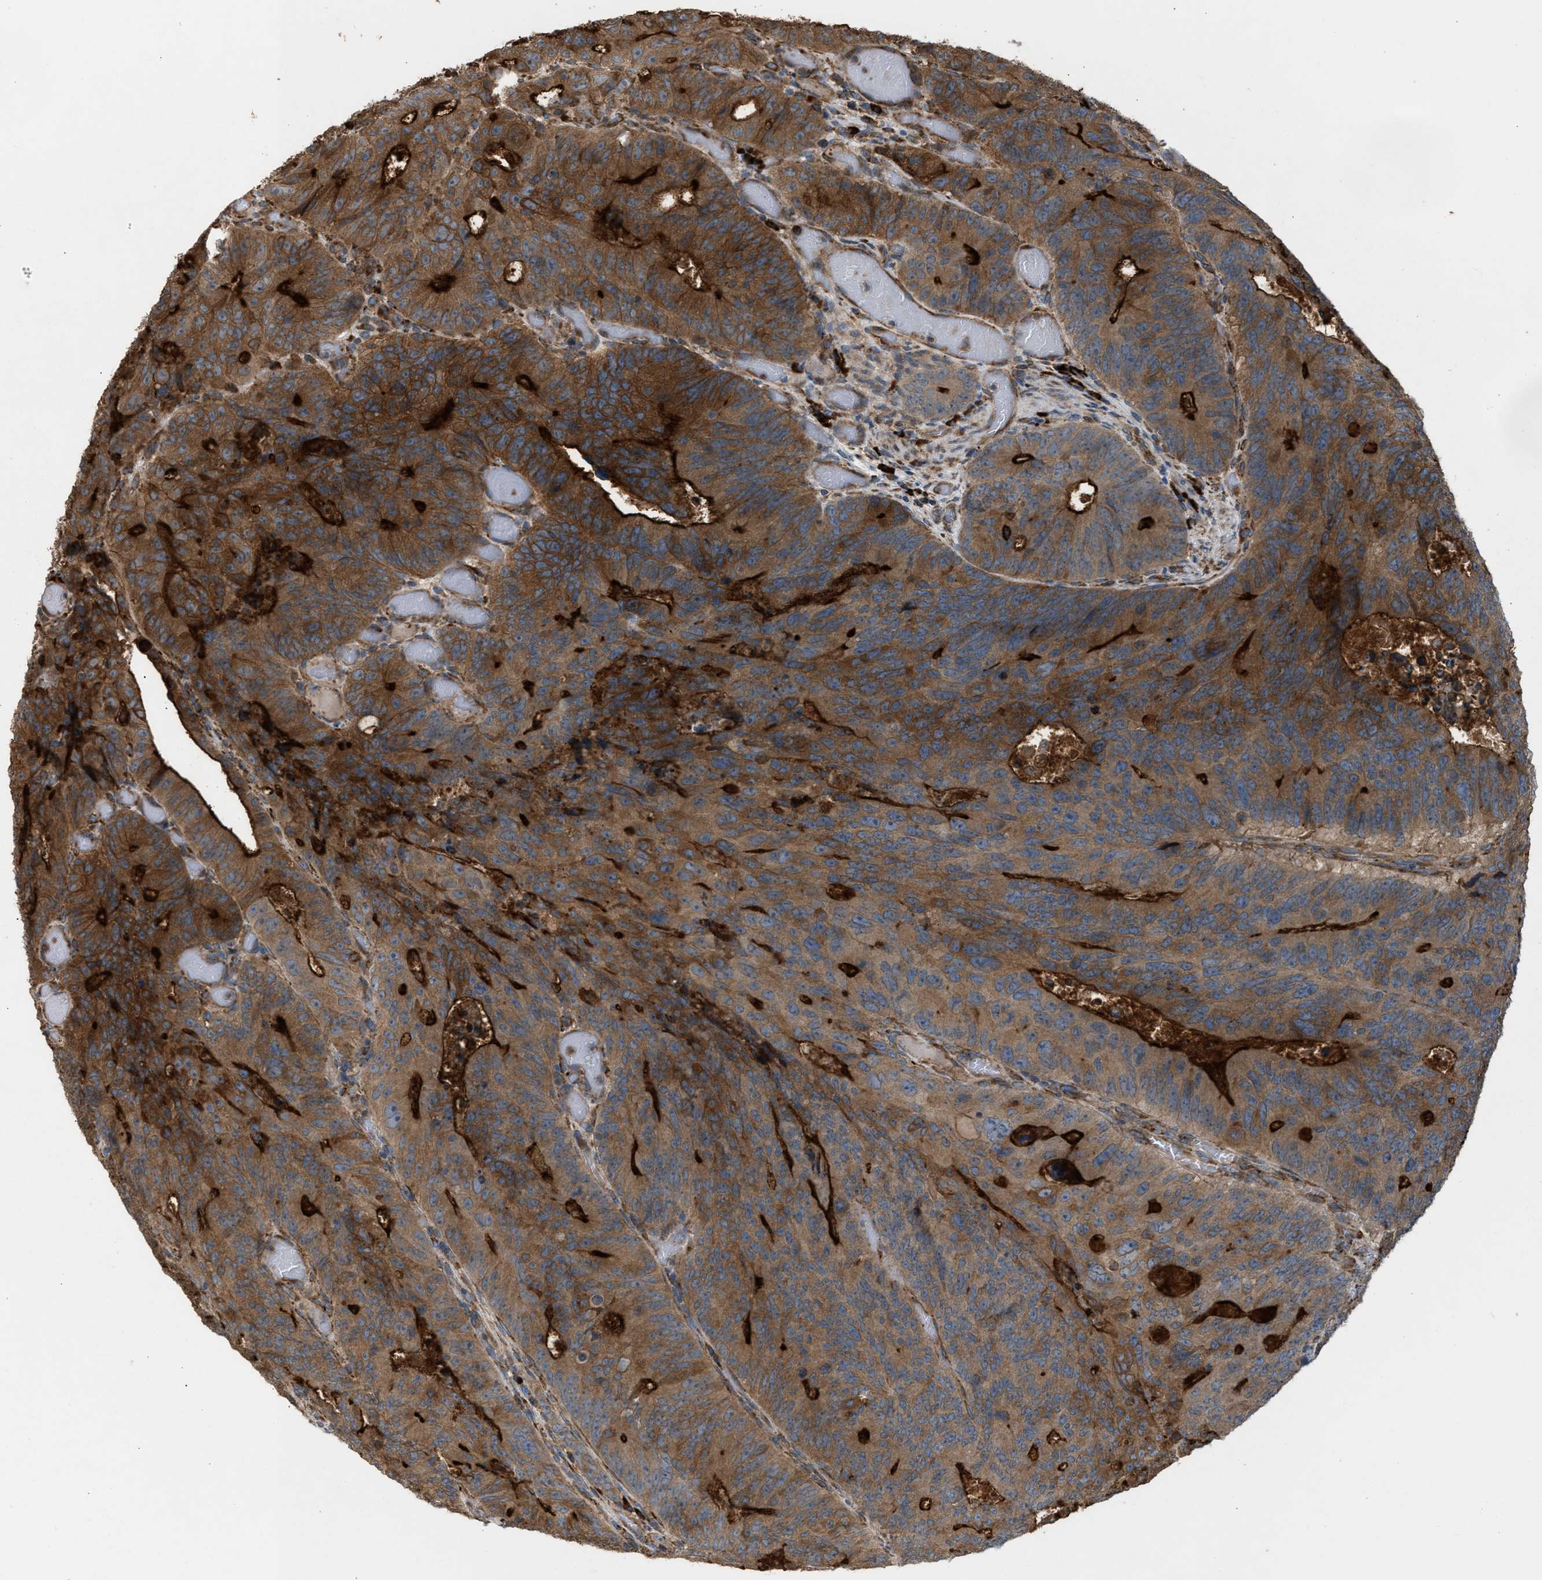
{"staining": {"intensity": "strong", "quantity": ">75%", "location": "cytoplasmic/membranous"}, "tissue": "colorectal cancer", "cell_type": "Tumor cells", "image_type": "cancer", "snomed": [{"axis": "morphology", "description": "Adenocarcinoma, NOS"}, {"axis": "topography", "description": "Colon"}], "caption": "High-power microscopy captured an immunohistochemistry photomicrograph of colorectal adenocarcinoma, revealing strong cytoplasmic/membranous expression in about >75% of tumor cells.", "gene": "BAIAP2L1", "patient": {"sex": "male", "age": 87}}